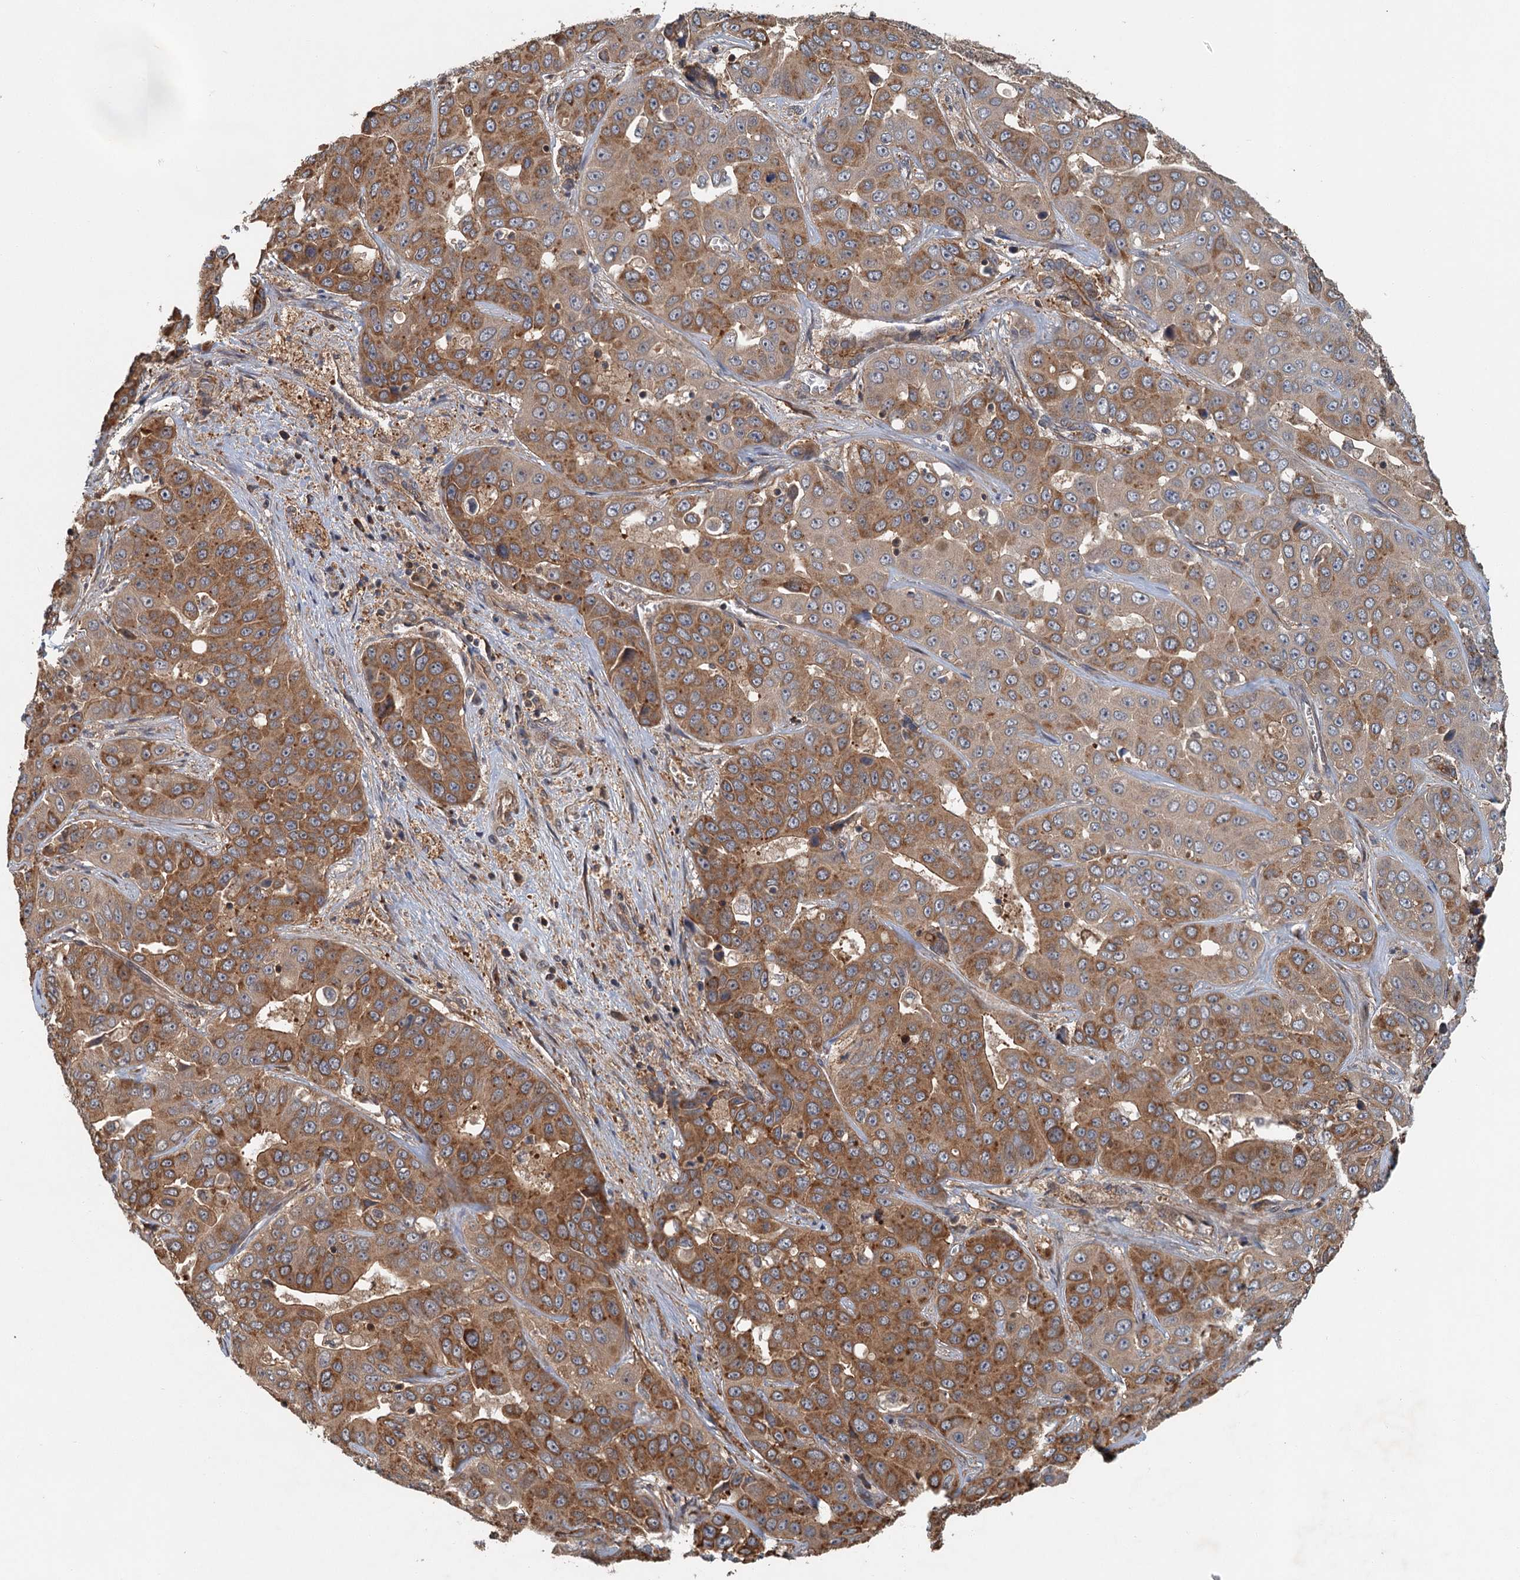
{"staining": {"intensity": "strong", "quantity": ">75%", "location": "cytoplasmic/membranous"}, "tissue": "liver cancer", "cell_type": "Tumor cells", "image_type": "cancer", "snomed": [{"axis": "morphology", "description": "Cholangiocarcinoma"}, {"axis": "topography", "description": "Liver"}], "caption": "Strong cytoplasmic/membranous staining for a protein is appreciated in approximately >75% of tumor cells of liver cholangiocarcinoma using immunohistochemistry (IHC).", "gene": "ZNF527", "patient": {"sex": "female", "age": 52}}